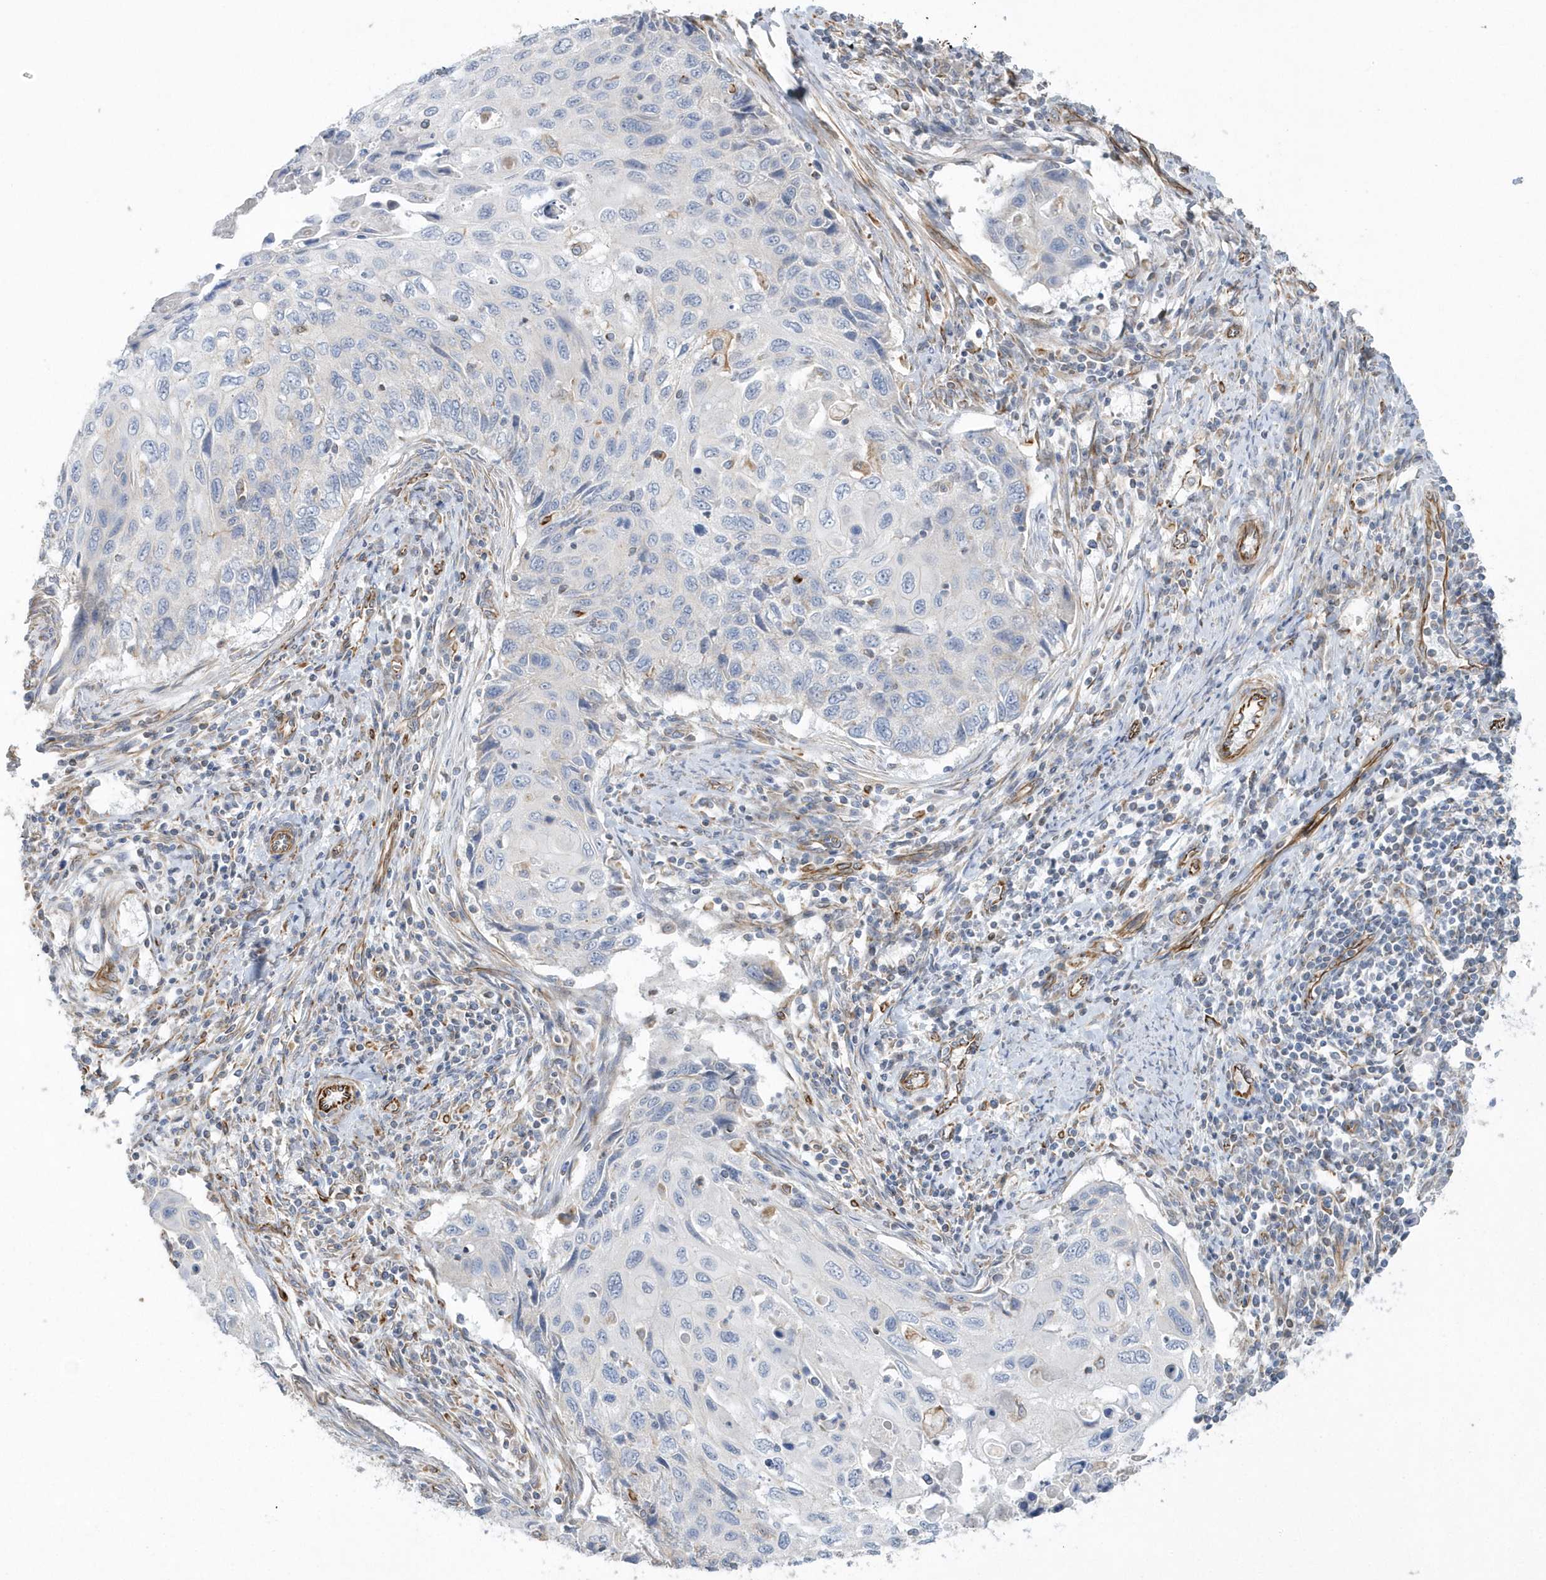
{"staining": {"intensity": "negative", "quantity": "none", "location": "none"}, "tissue": "cervical cancer", "cell_type": "Tumor cells", "image_type": "cancer", "snomed": [{"axis": "morphology", "description": "Squamous cell carcinoma, NOS"}, {"axis": "topography", "description": "Cervix"}], "caption": "Immunohistochemical staining of cervical cancer (squamous cell carcinoma) shows no significant positivity in tumor cells.", "gene": "RAB17", "patient": {"sex": "female", "age": 70}}